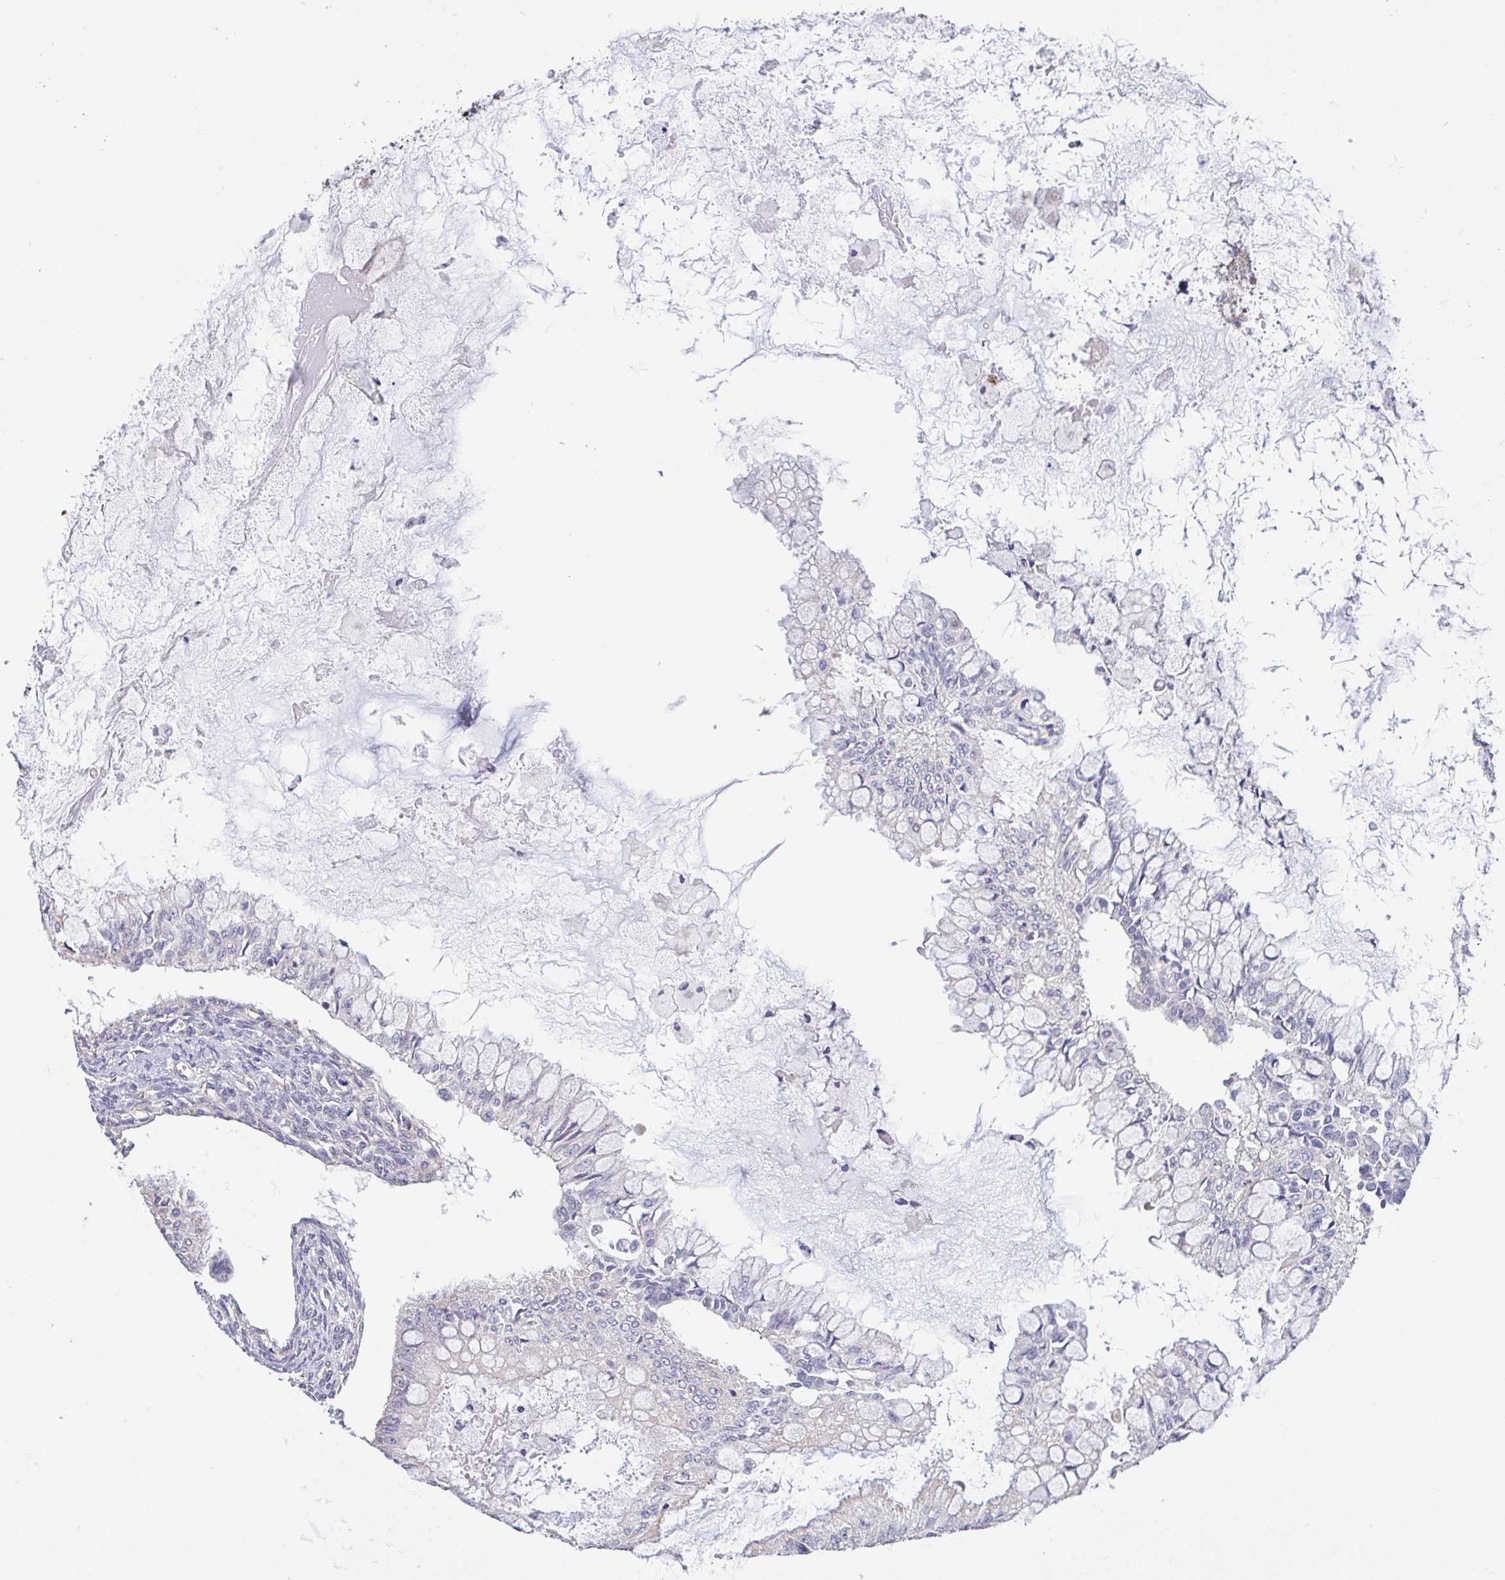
{"staining": {"intensity": "negative", "quantity": "none", "location": "none"}, "tissue": "ovarian cancer", "cell_type": "Tumor cells", "image_type": "cancer", "snomed": [{"axis": "morphology", "description": "Cystadenocarcinoma, mucinous, NOS"}, {"axis": "topography", "description": "Ovary"}], "caption": "Immunohistochemistry (IHC) photomicrograph of human ovarian cancer stained for a protein (brown), which demonstrates no staining in tumor cells.", "gene": "PLCD4", "patient": {"sex": "female", "age": 34}}